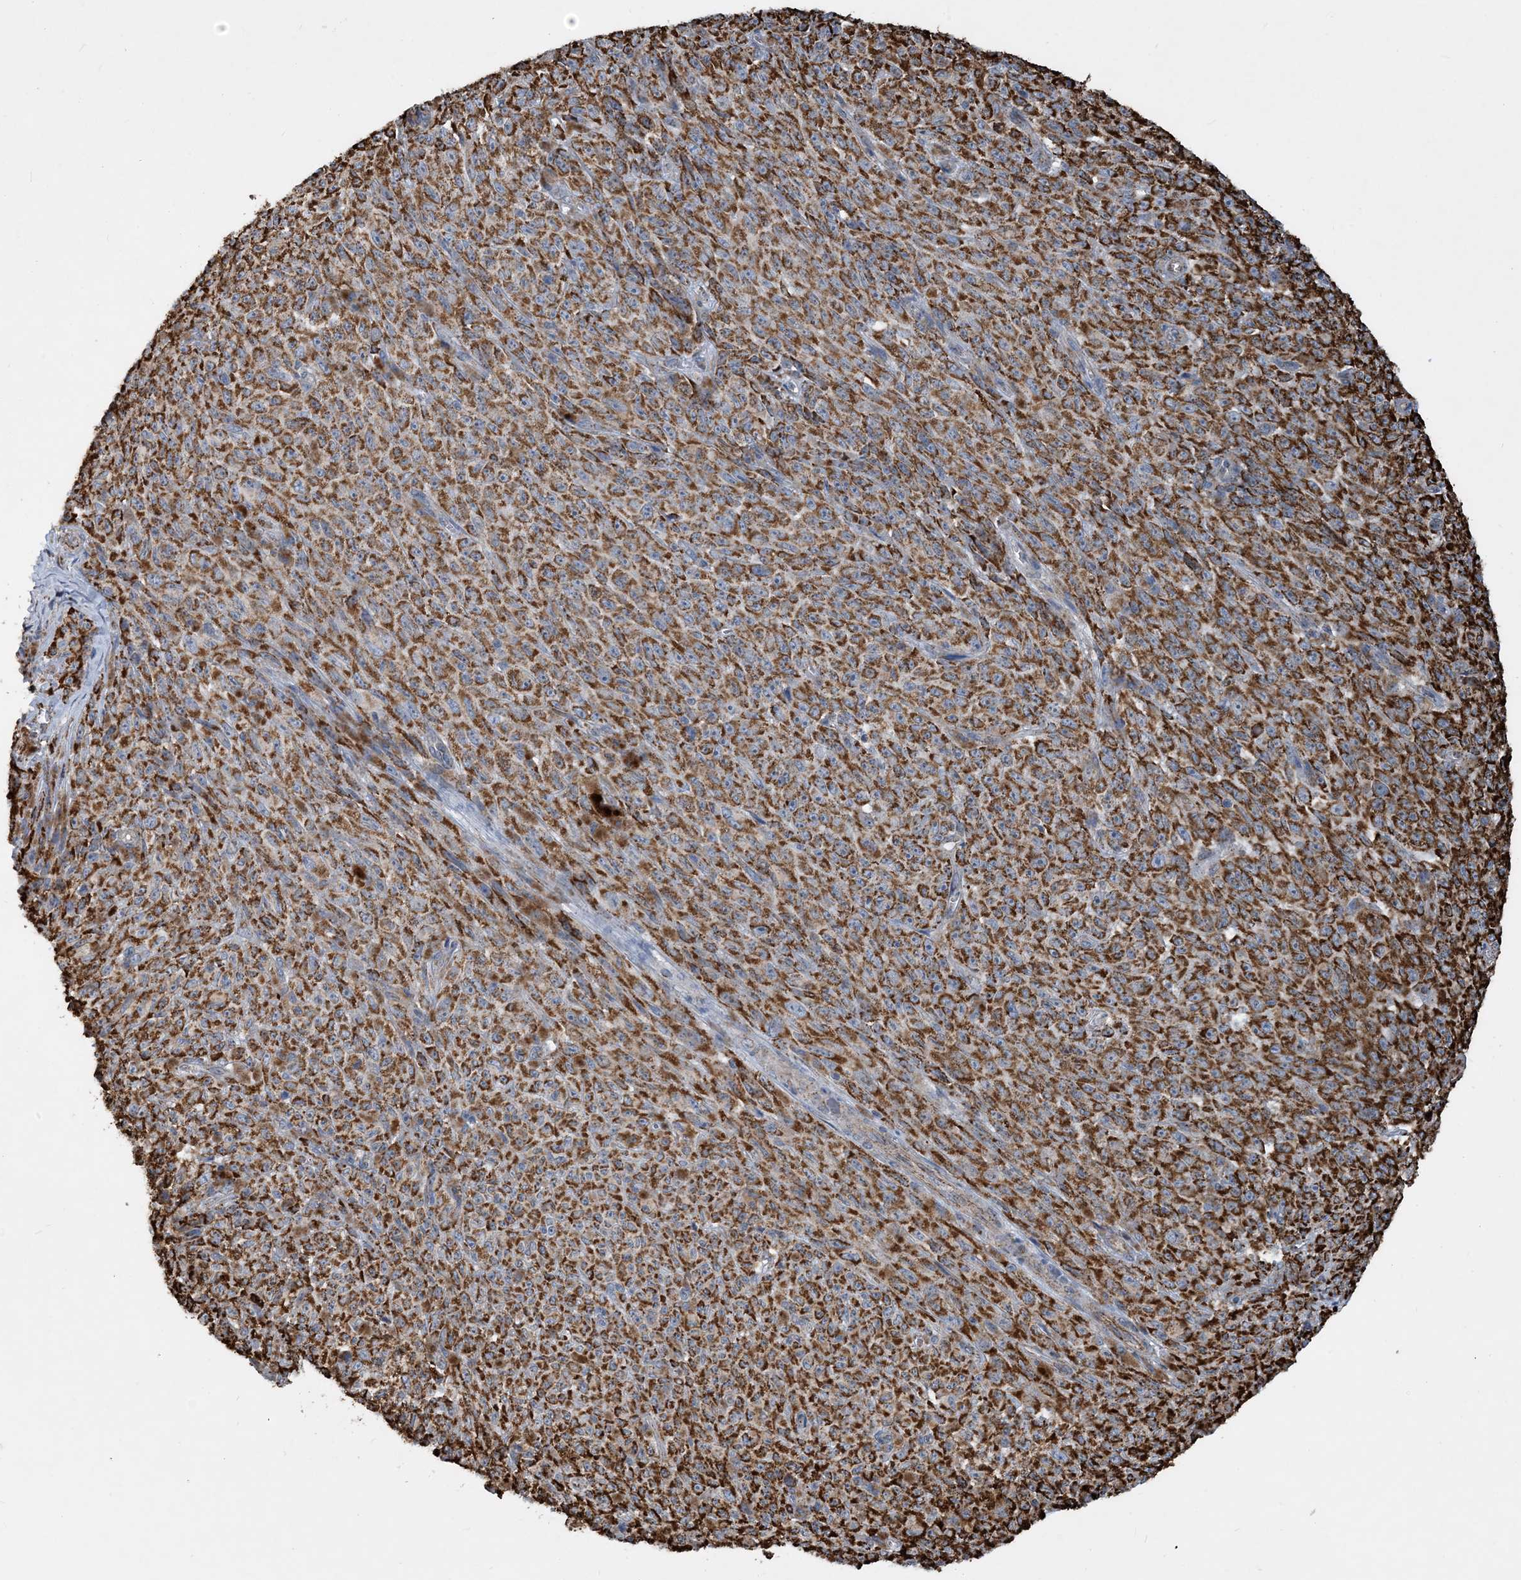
{"staining": {"intensity": "moderate", "quantity": ">75%", "location": "cytoplasmic/membranous"}, "tissue": "melanoma", "cell_type": "Tumor cells", "image_type": "cancer", "snomed": [{"axis": "morphology", "description": "Malignant melanoma, NOS"}, {"axis": "topography", "description": "Skin"}], "caption": "Melanoma stained for a protein (brown) shows moderate cytoplasmic/membranous positive positivity in approximately >75% of tumor cells.", "gene": "PCDHGA1", "patient": {"sex": "female", "age": 82}}